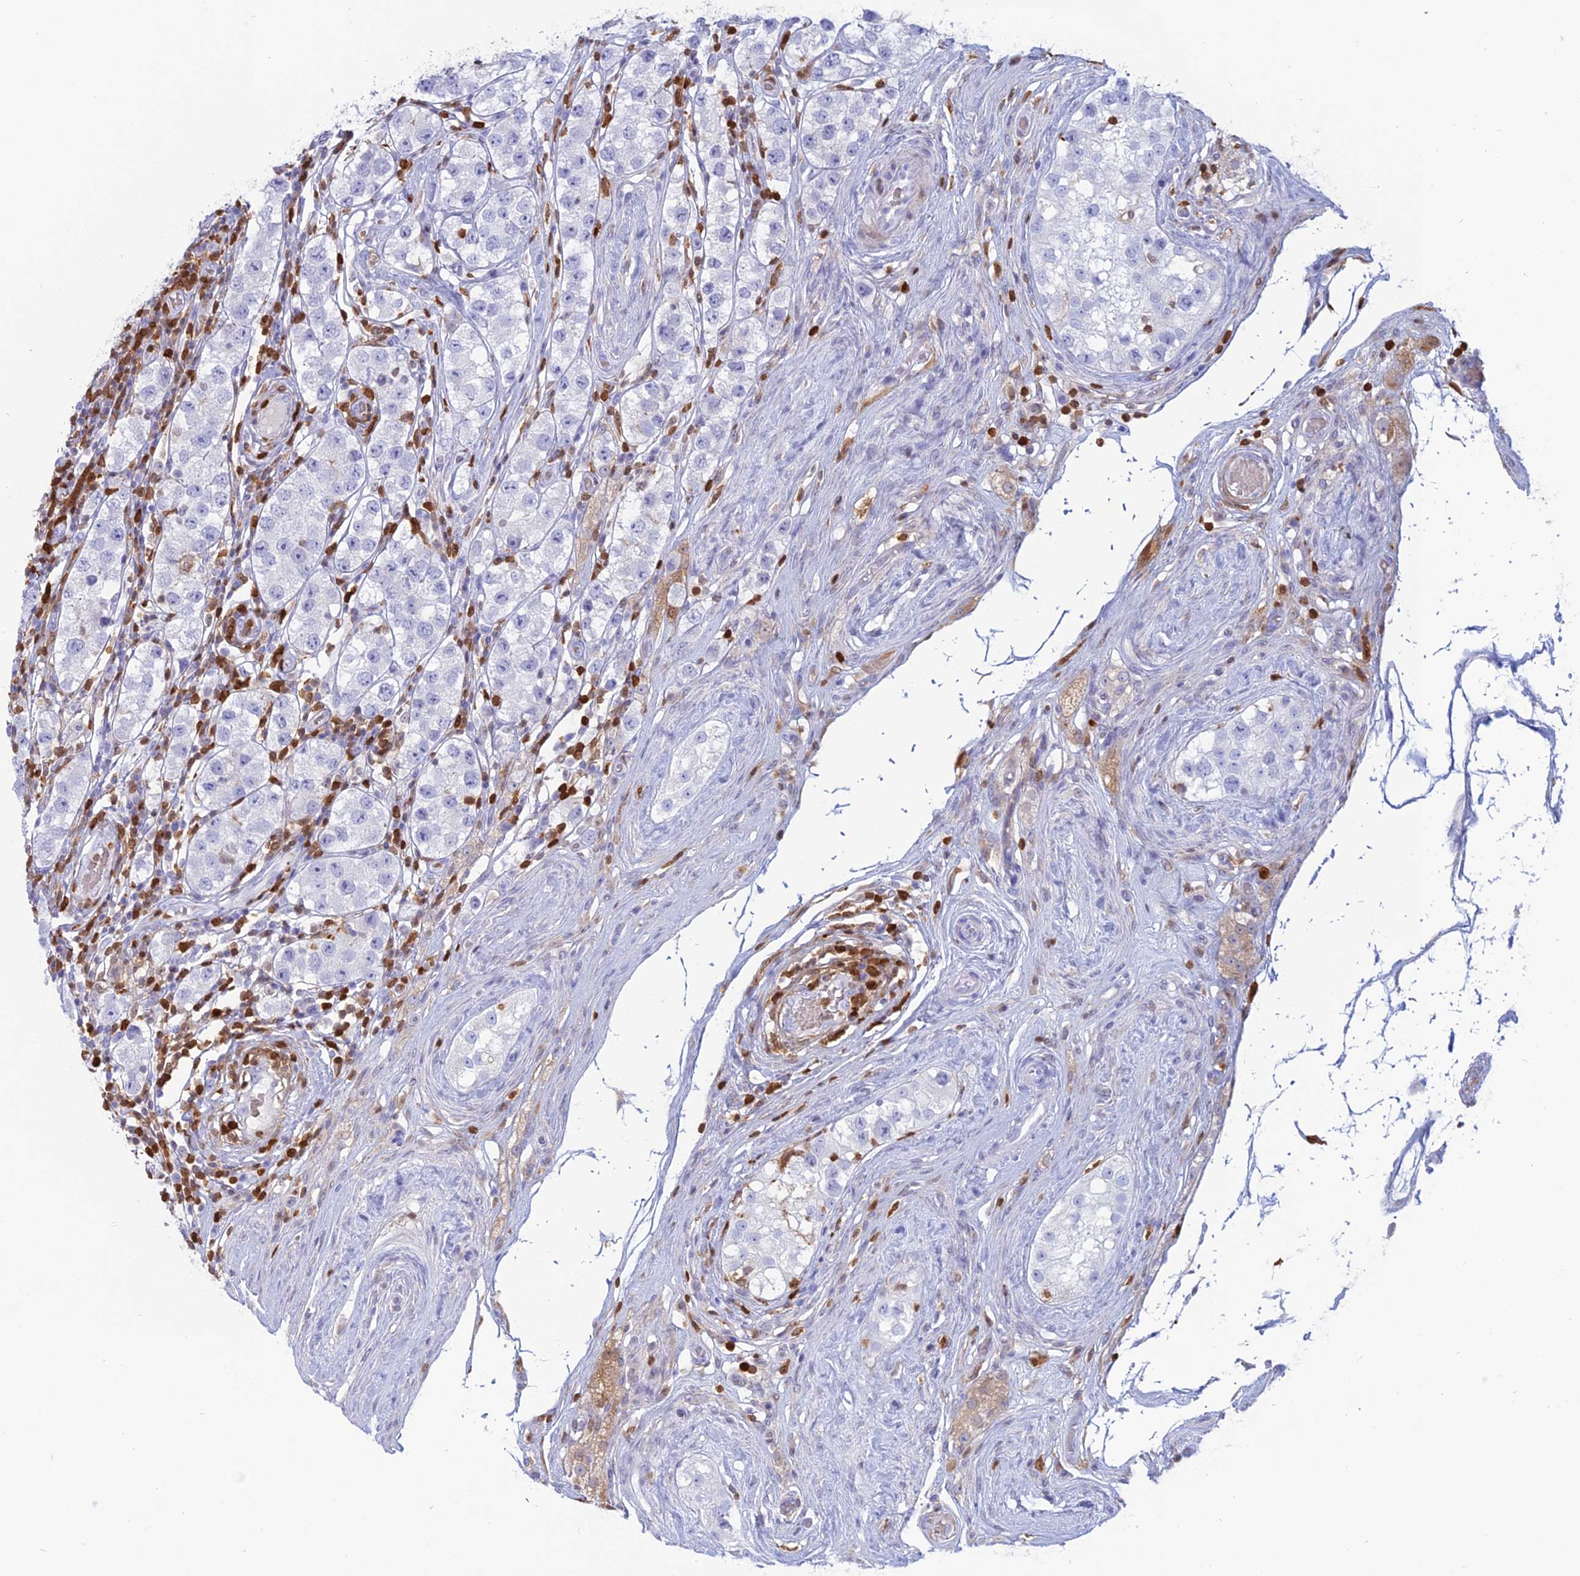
{"staining": {"intensity": "negative", "quantity": "none", "location": "none"}, "tissue": "testis cancer", "cell_type": "Tumor cells", "image_type": "cancer", "snomed": [{"axis": "morphology", "description": "Seminoma, NOS"}, {"axis": "topography", "description": "Testis"}], "caption": "An IHC photomicrograph of testis cancer is shown. There is no staining in tumor cells of testis cancer. (DAB (3,3'-diaminobenzidine) IHC, high magnification).", "gene": "PGBD4", "patient": {"sex": "male", "age": 34}}